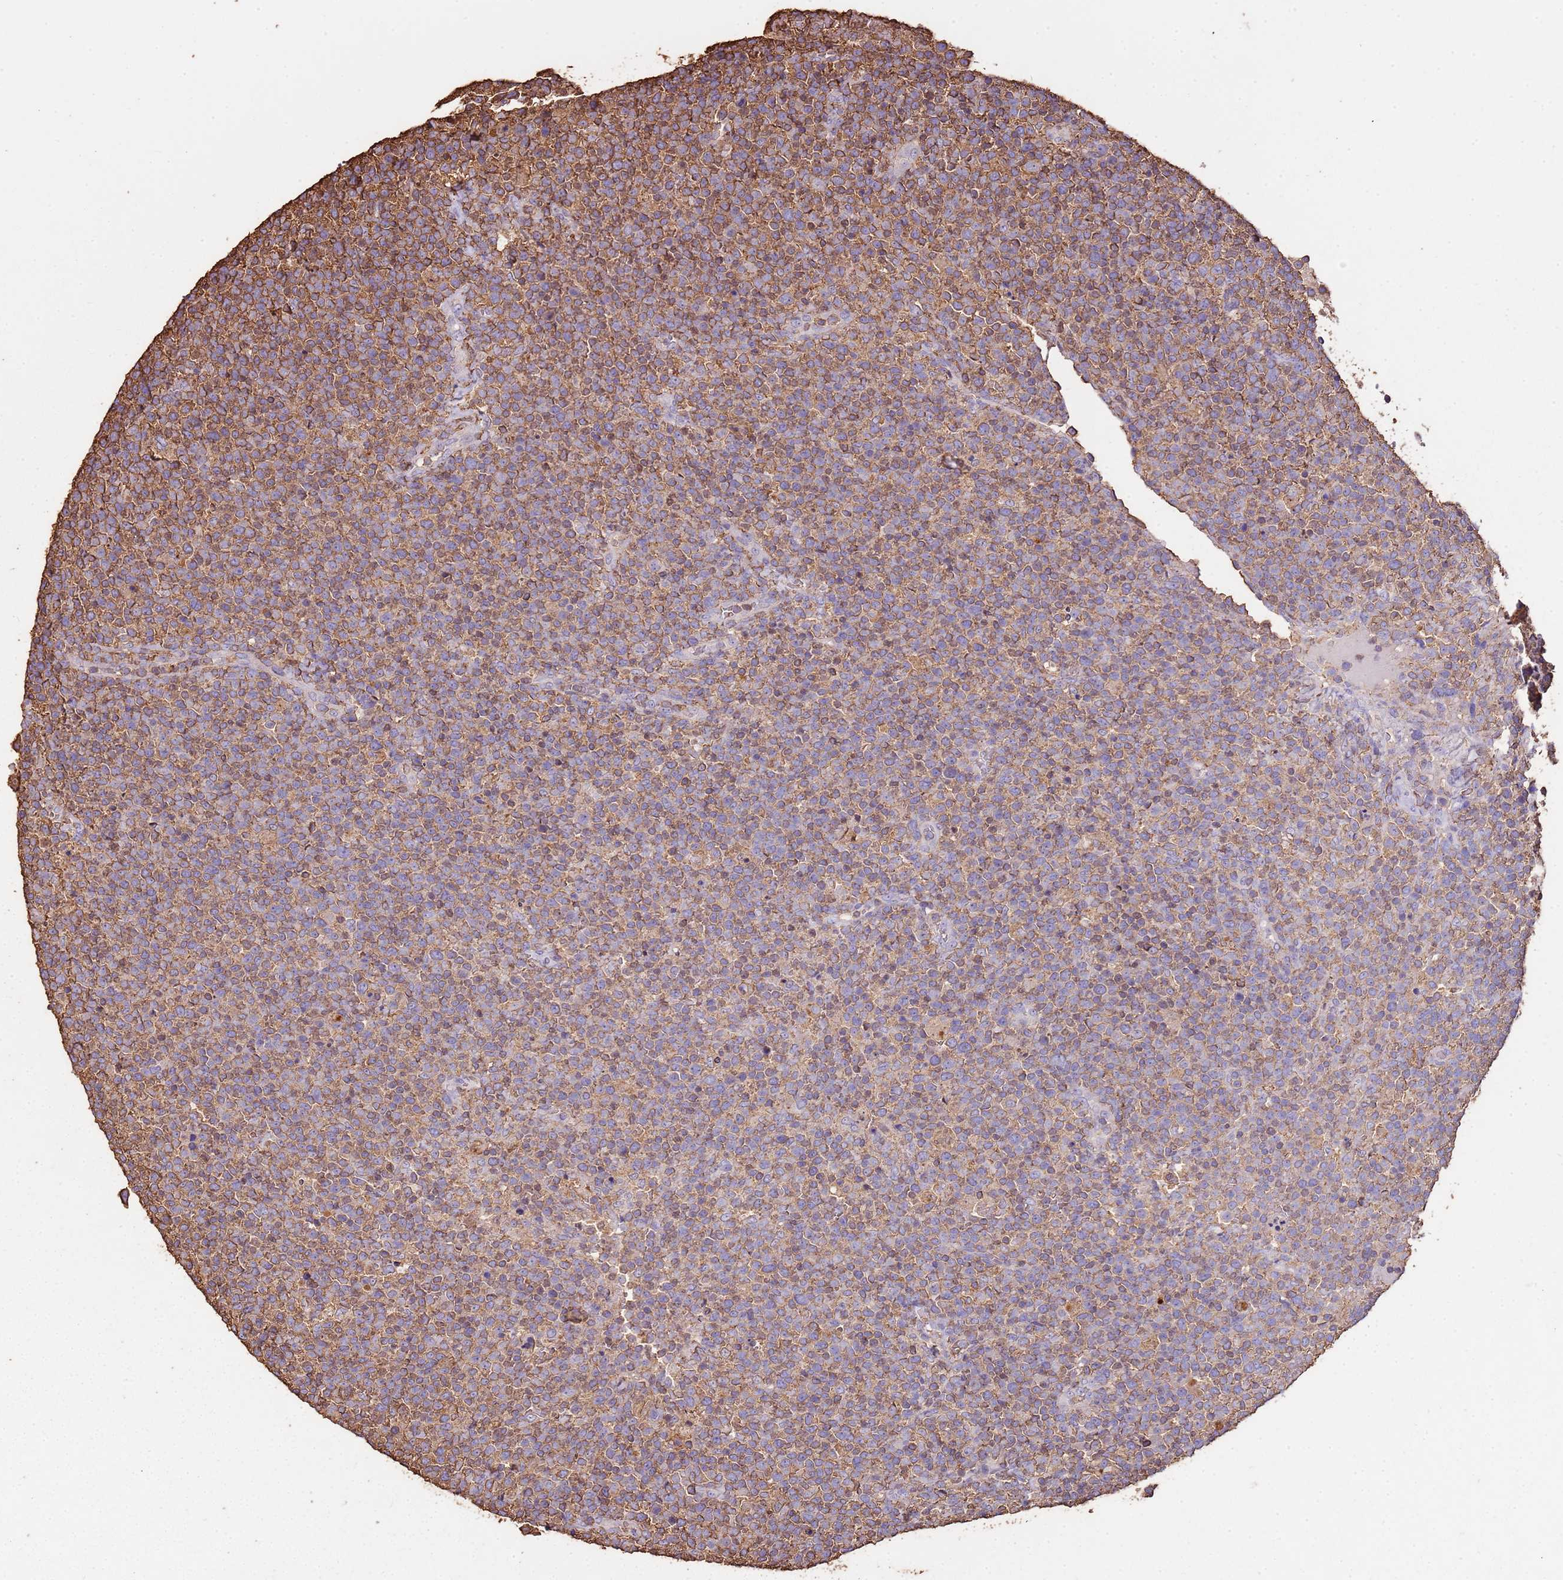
{"staining": {"intensity": "moderate", "quantity": "25%-75%", "location": "cytoplasmic/membranous"}, "tissue": "lymphoma", "cell_type": "Tumor cells", "image_type": "cancer", "snomed": [{"axis": "morphology", "description": "Malignant lymphoma, non-Hodgkin's type, High grade"}, {"axis": "topography", "description": "Lymph node"}], "caption": "Malignant lymphoma, non-Hodgkin's type (high-grade) stained with a brown dye demonstrates moderate cytoplasmic/membranous positive staining in approximately 25%-75% of tumor cells.", "gene": "ARL10", "patient": {"sex": "male", "age": 61}}